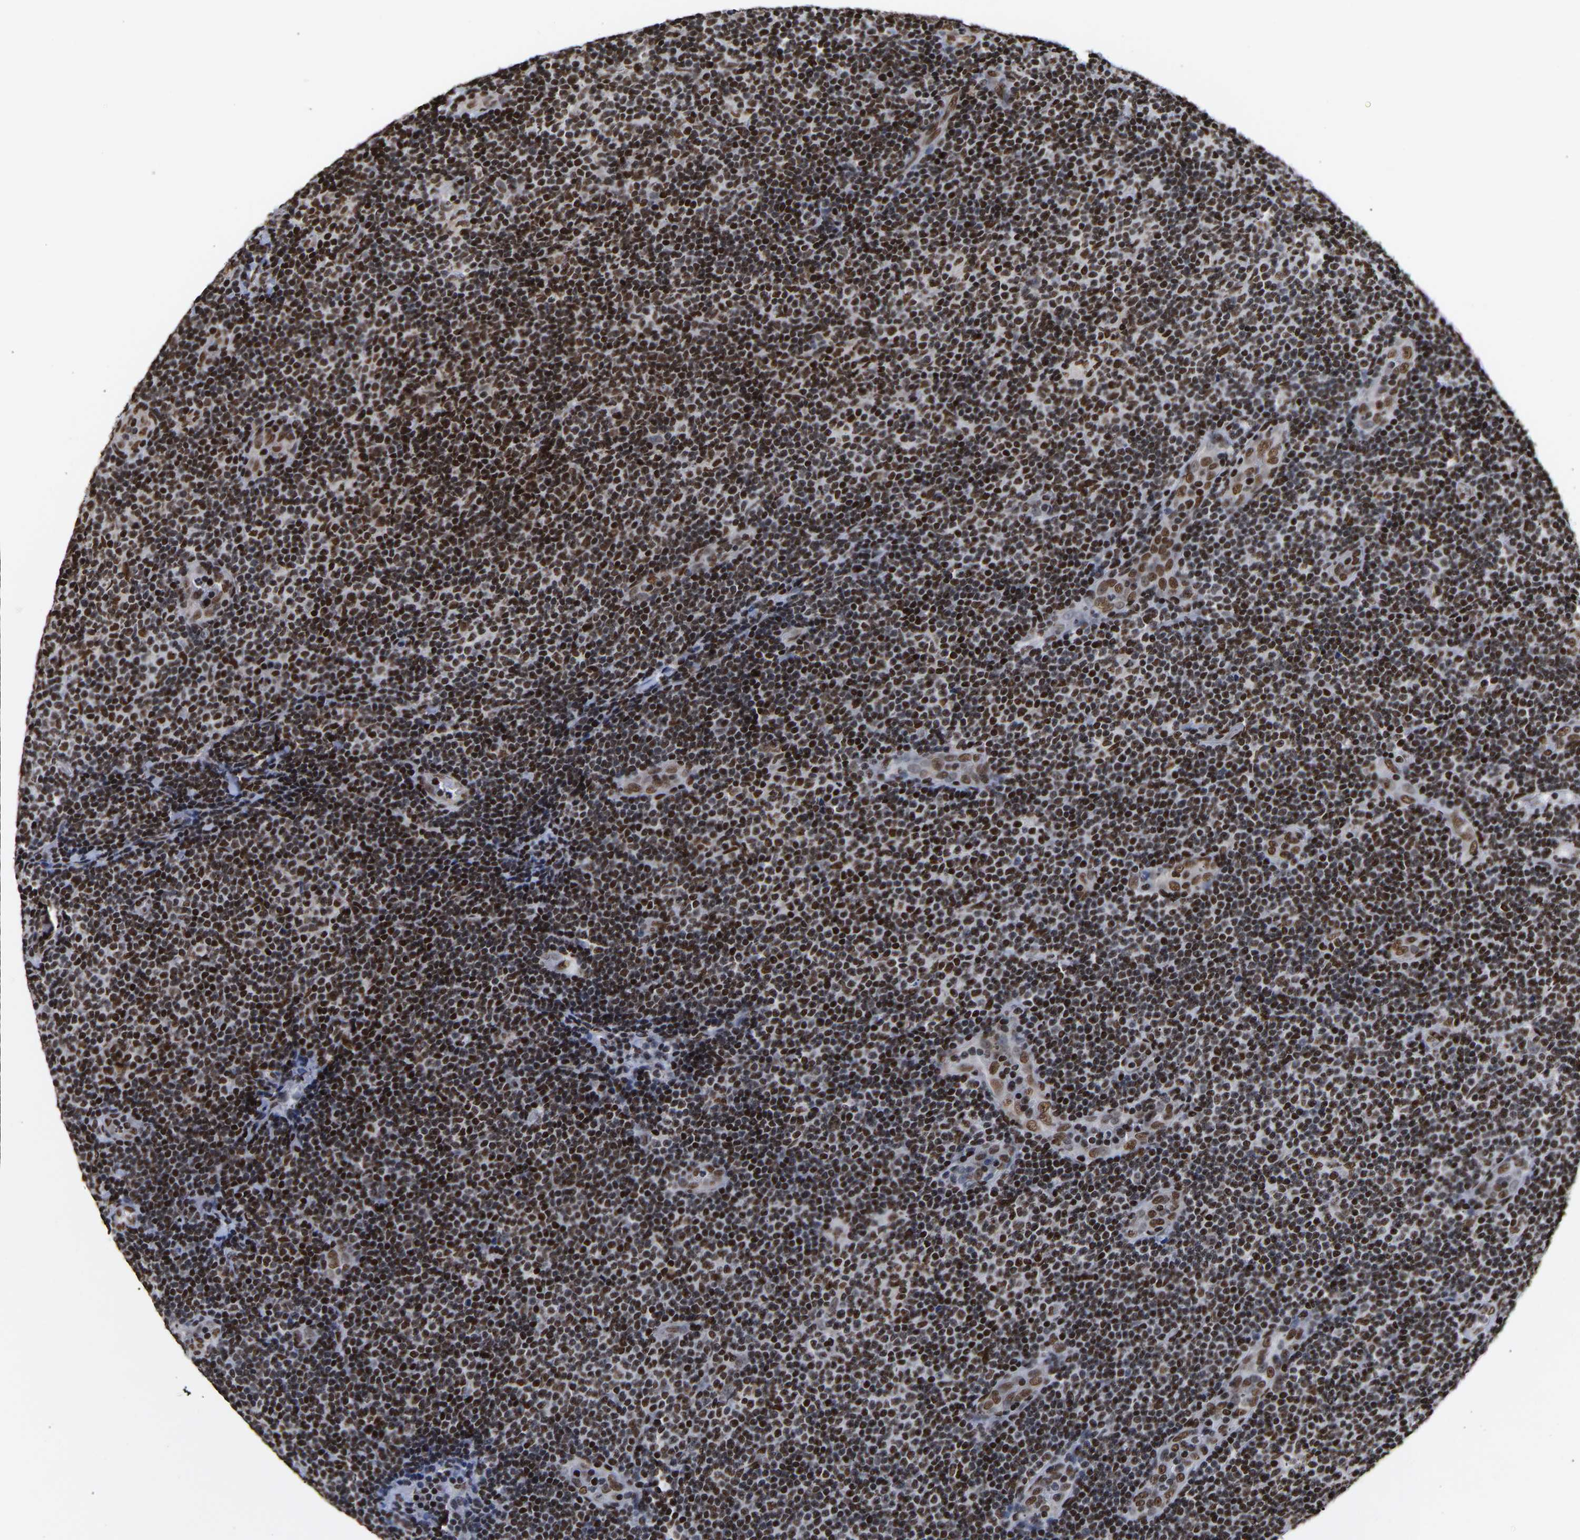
{"staining": {"intensity": "strong", "quantity": ">75%", "location": "nuclear"}, "tissue": "lymphoma", "cell_type": "Tumor cells", "image_type": "cancer", "snomed": [{"axis": "morphology", "description": "Malignant lymphoma, non-Hodgkin's type, Low grade"}, {"axis": "topography", "description": "Lymph node"}], "caption": "Immunohistochemistry (IHC) (DAB (3,3'-diaminobenzidine)) staining of low-grade malignant lymphoma, non-Hodgkin's type displays strong nuclear protein staining in about >75% of tumor cells. (DAB (3,3'-diaminobenzidine) IHC, brown staining for protein, blue staining for nuclei).", "gene": "PSIP1", "patient": {"sex": "male", "age": 83}}